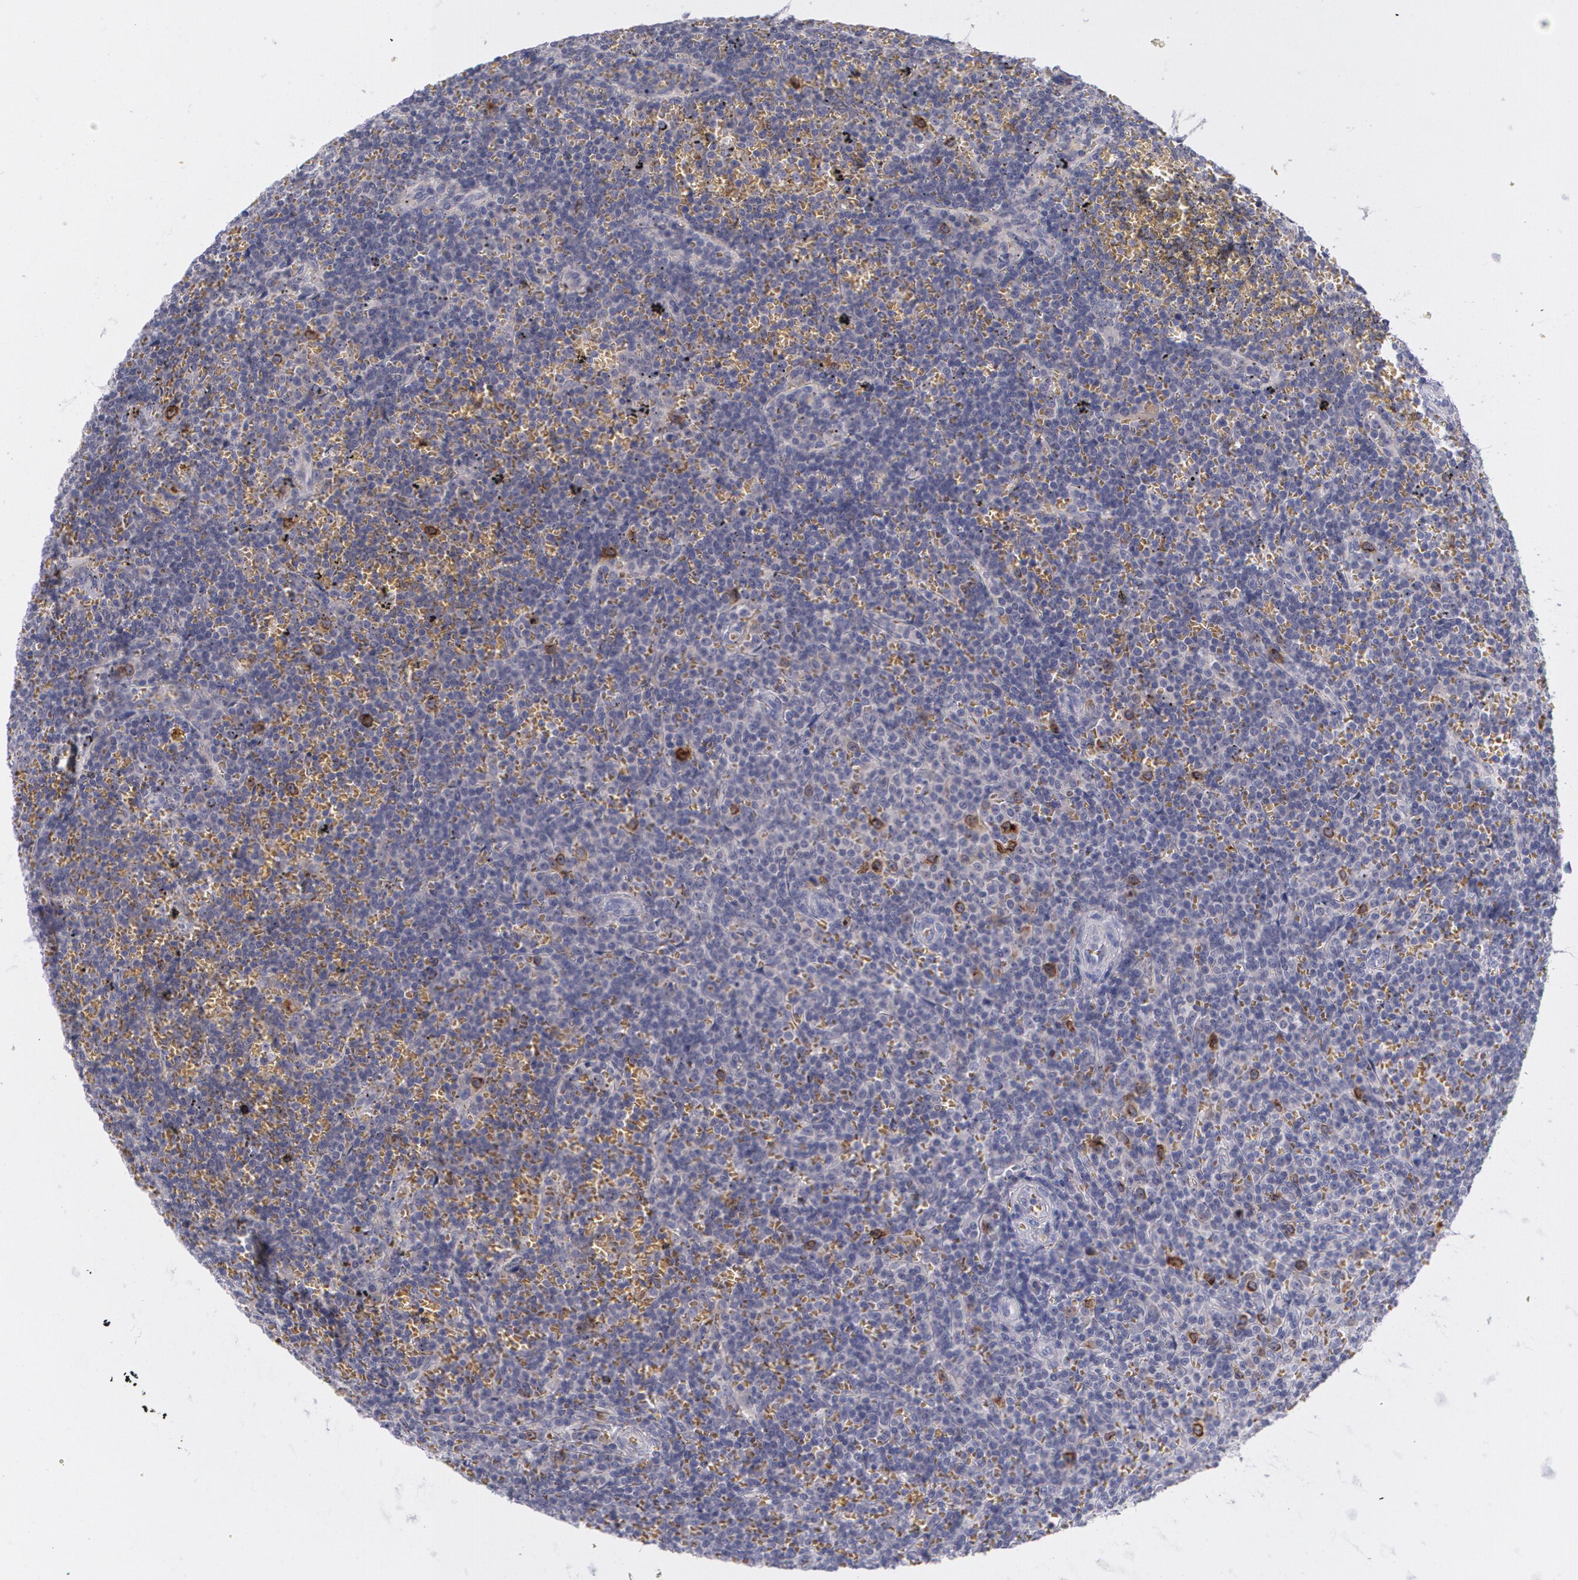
{"staining": {"intensity": "moderate", "quantity": "<25%", "location": "cytoplasmic/membranous"}, "tissue": "lymphoma", "cell_type": "Tumor cells", "image_type": "cancer", "snomed": [{"axis": "morphology", "description": "Malignant lymphoma, non-Hodgkin's type, Low grade"}, {"axis": "topography", "description": "Spleen"}], "caption": "A high-resolution photomicrograph shows immunohistochemistry (IHC) staining of lymphoma, which shows moderate cytoplasmic/membranous expression in about <25% of tumor cells. The staining is performed using DAB brown chromogen to label protein expression. The nuclei are counter-stained blue using hematoxylin.", "gene": "HMMR", "patient": {"sex": "male", "age": 80}}